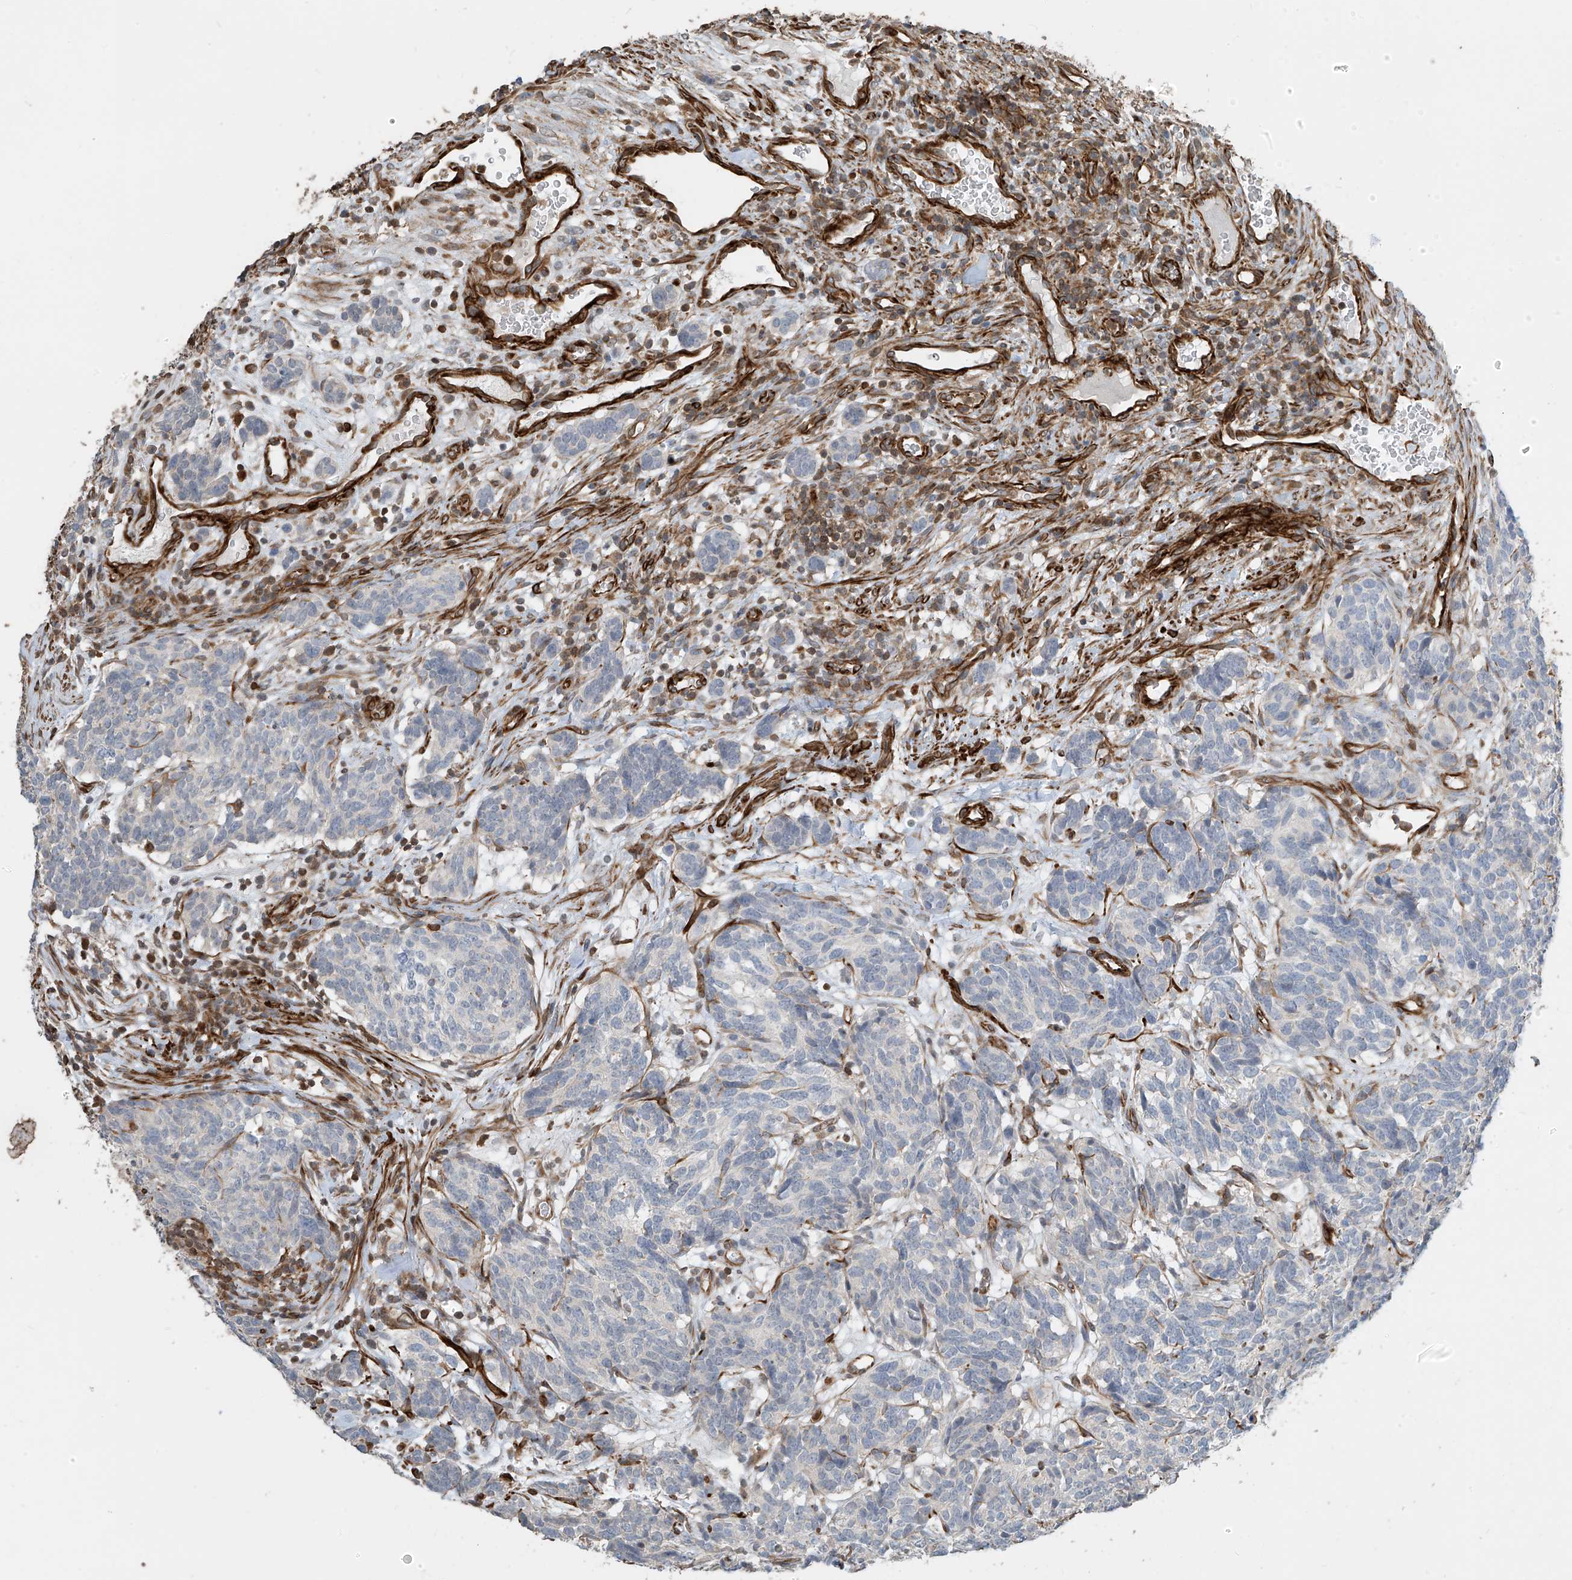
{"staining": {"intensity": "negative", "quantity": "none", "location": "none"}, "tissue": "carcinoid", "cell_type": "Tumor cells", "image_type": "cancer", "snomed": [{"axis": "morphology", "description": "Carcinoid, malignant, NOS"}, {"axis": "topography", "description": "Lung"}], "caption": "Immunohistochemistry photomicrograph of neoplastic tissue: human carcinoid (malignant) stained with DAB (3,3'-diaminobenzidine) exhibits no significant protein staining in tumor cells.", "gene": "SH3BGRL3", "patient": {"sex": "female", "age": 46}}